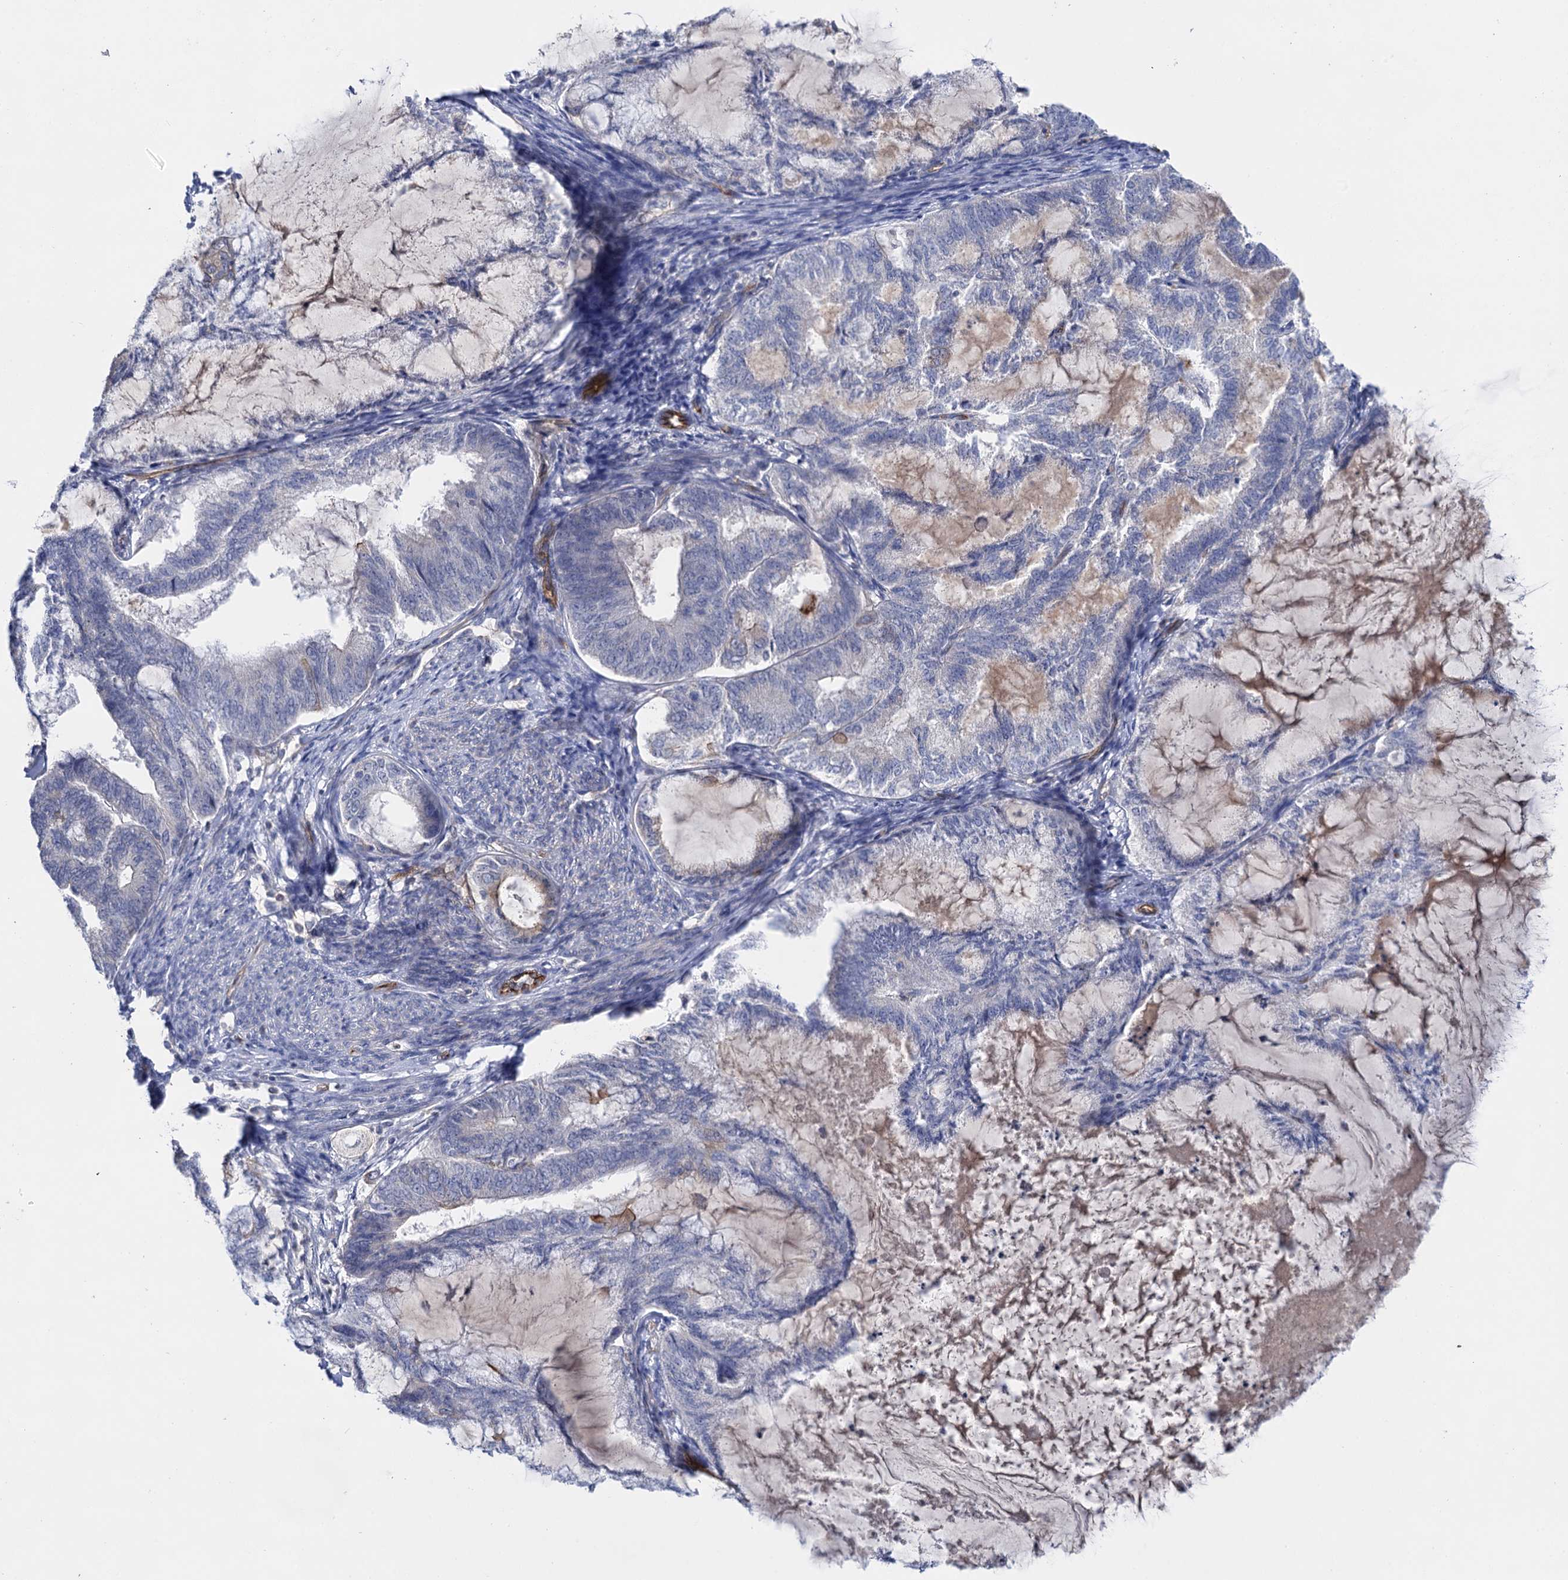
{"staining": {"intensity": "strong", "quantity": "<25%", "location": "cytoplasmic/membranous"}, "tissue": "endometrial cancer", "cell_type": "Tumor cells", "image_type": "cancer", "snomed": [{"axis": "morphology", "description": "Adenocarcinoma, NOS"}, {"axis": "topography", "description": "Endometrium"}], "caption": "Human endometrial cancer stained for a protein (brown) exhibits strong cytoplasmic/membranous positive staining in approximately <25% of tumor cells.", "gene": "ABLIM1", "patient": {"sex": "female", "age": 86}}